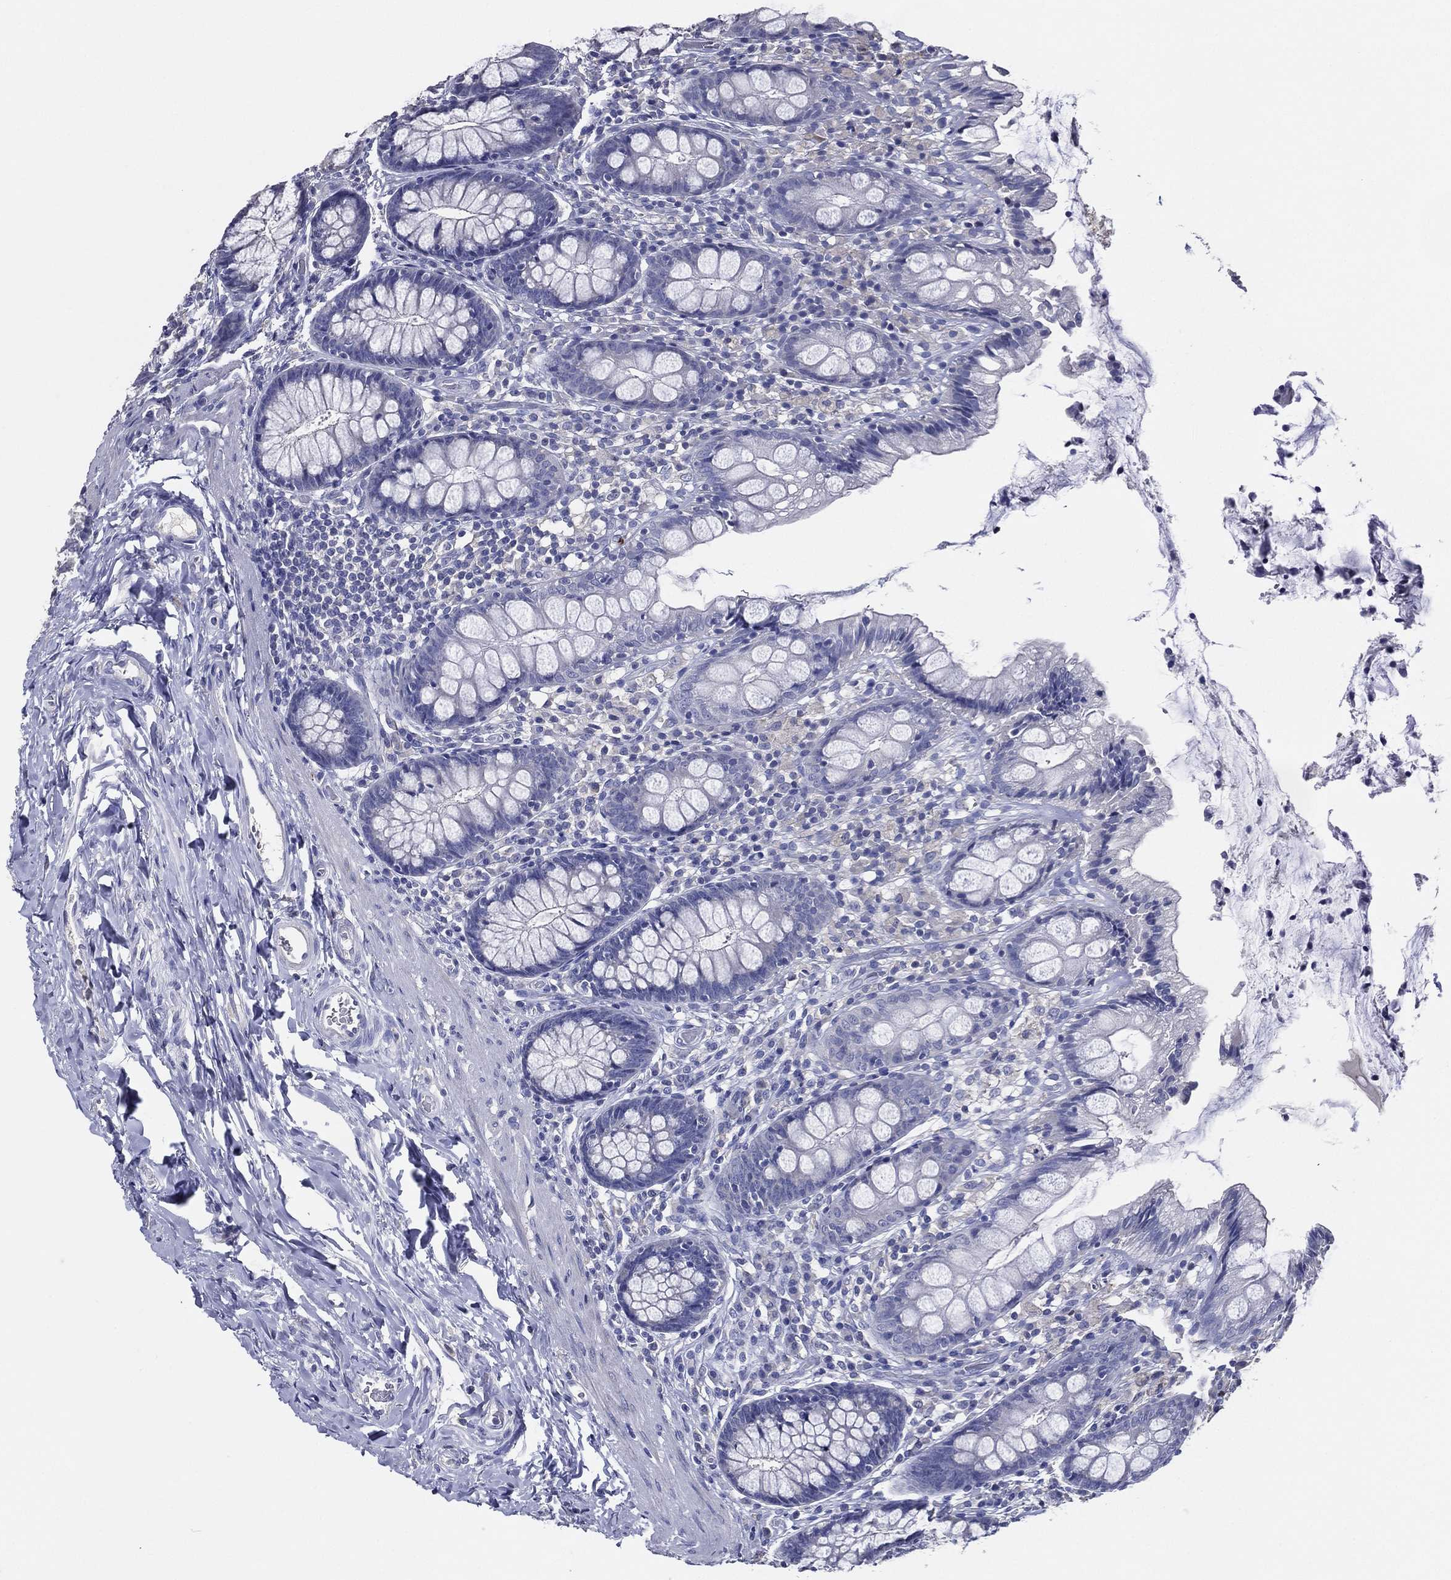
{"staining": {"intensity": "negative", "quantity": "none", "location": "none"}, "tissue": "colon", "cell_type": "Endothelial cells", "image_type": "normal", "snomed": [{"axis": "morphology", "description": "Normal tissue, NOS"}, {"axis": "topography", "description": "Colon"}], "caption": "This is an immunohistochemistry histopathology image of unremarkable colon. There is no positivity in endothelial cells.", "gene": "TFAP2A", "patient": {"sex": "female", "age": 86}}